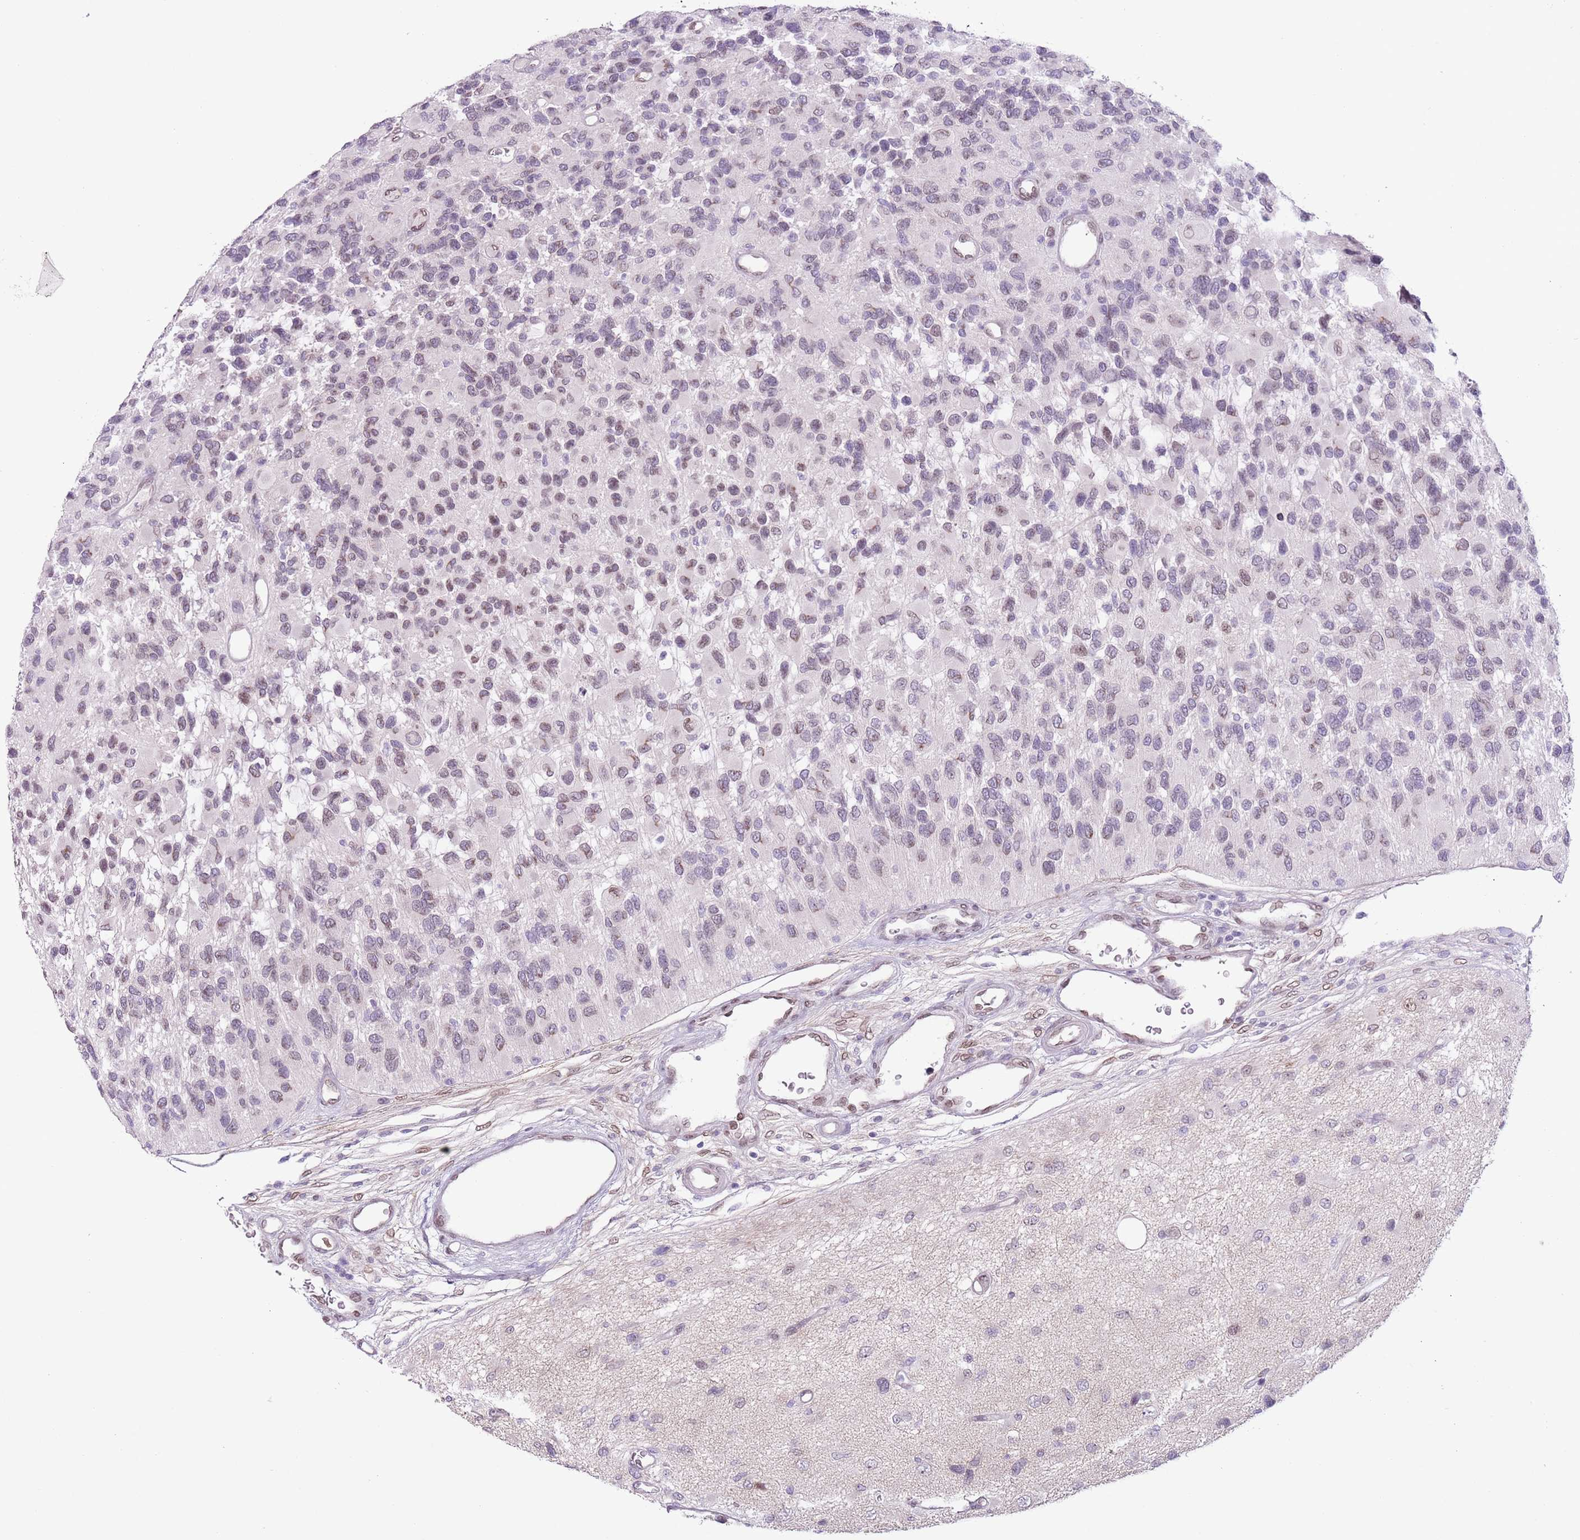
{"staining": {"intensity": "weak", "quantity": "<25%", "location": "cytoplasmic/membranous,nuclear"}, "tissue": "glioma", "cell_type": "Tumor cells", "image_type": "cancer", "snomed": [{"axis": "morphology", "description": "Glioma, malignant, High grade"}, {"axis": "topography", "description": "Brain"}], "caption": "Immunohistochemistry photomicrograph of neoplastic tissue: human glioma stained with DAB displays no significant protein expression in tumor cells. (DAB IHC with hematoxylin counter stain).", "gene": "ZGLP1", "patient": {"sex": "male", "age": 77}}